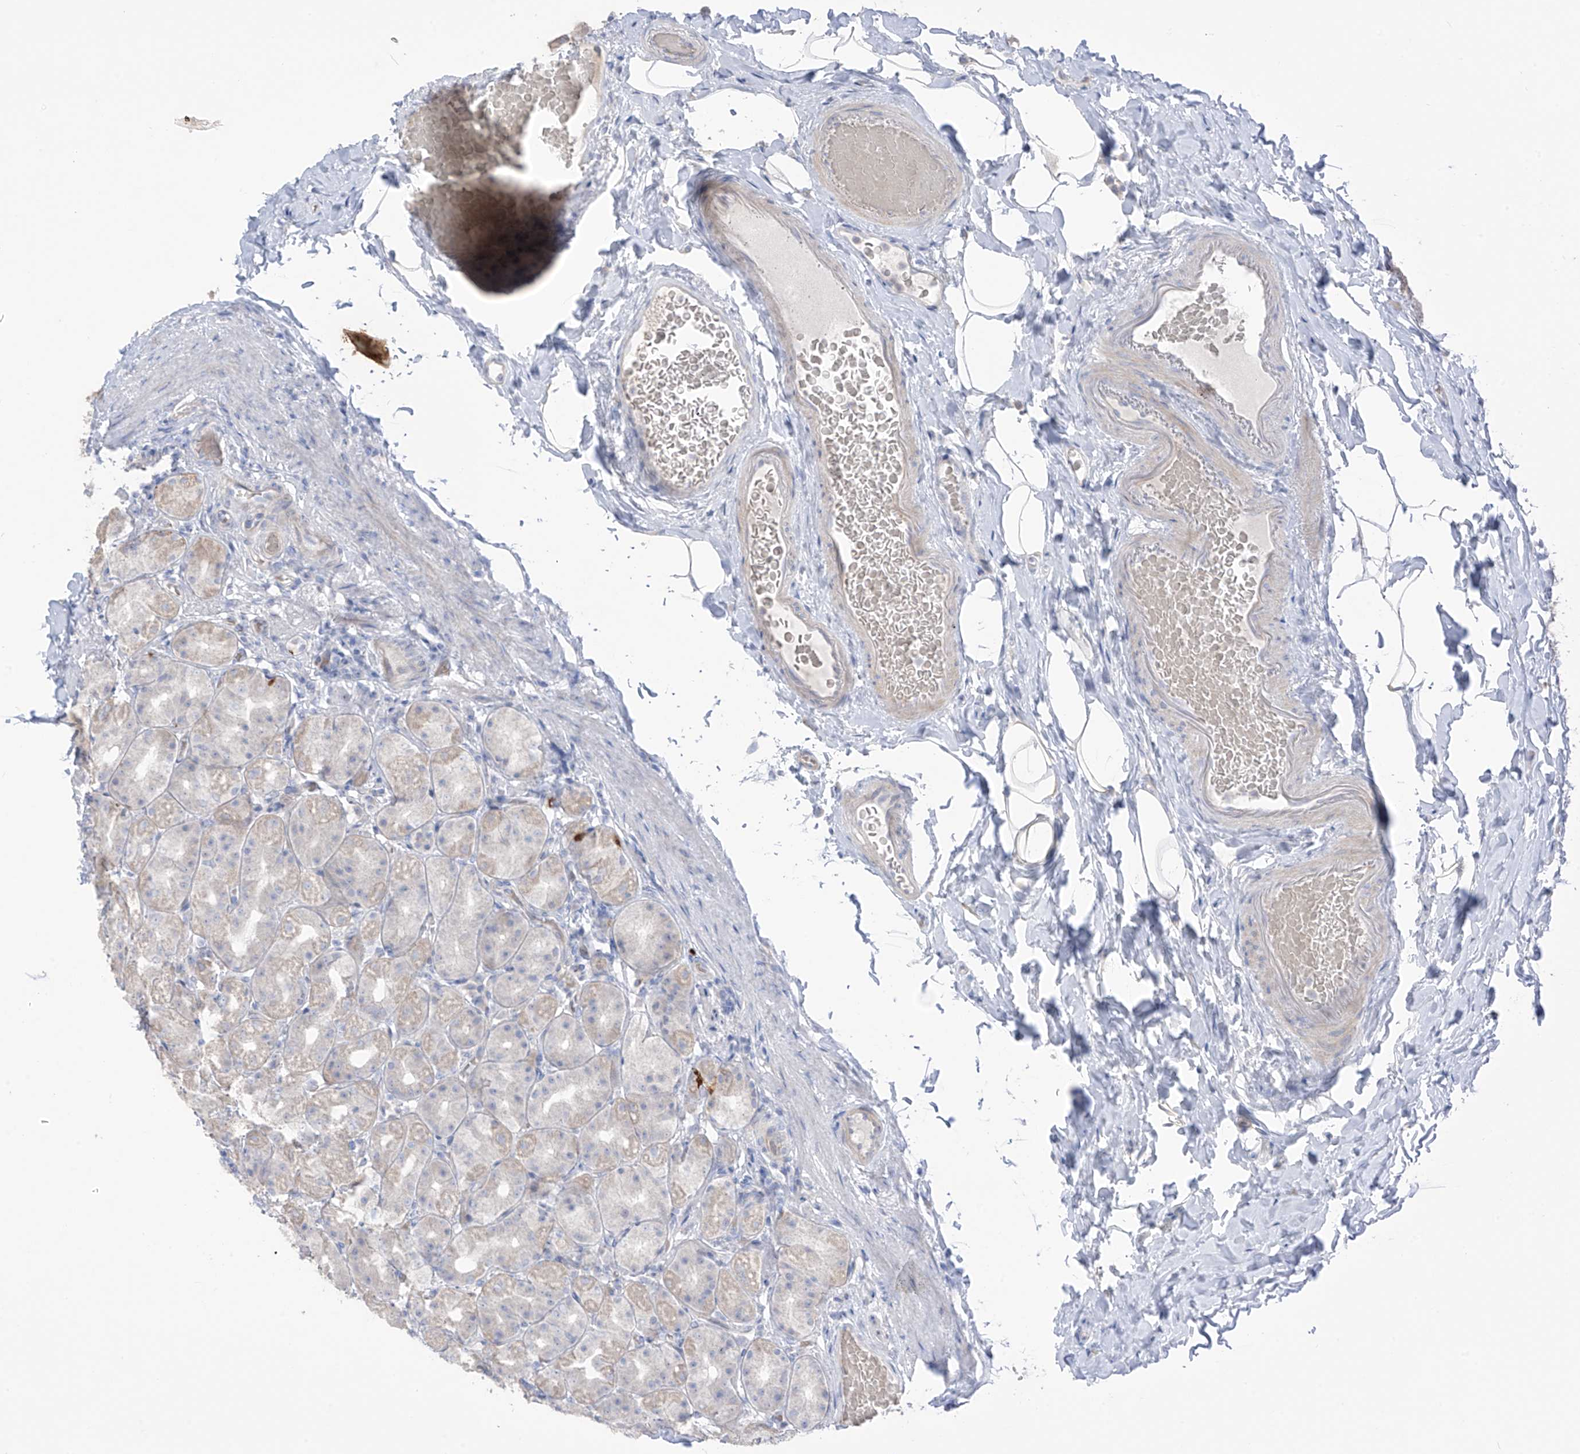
{"staining": {"intensity": "weak", "quantity": "<25%", "location": "cytoplasmic/membranous"}, "tissue": "stomach", "cell_type": "Glandular cells", "image_type": "normal", "snomed": [{"axis": "morphology", "description": "Normal tissue, NOS"}, {"axis": "topography", "description": "Stomach, upper"}], "caption": "Stomach stained for a protein using immunohistochemistry (IHC) demonstrates no expression glandular cells.", "gene": "ASPRV1", "patient": {"sex": "male", "age": 68}}